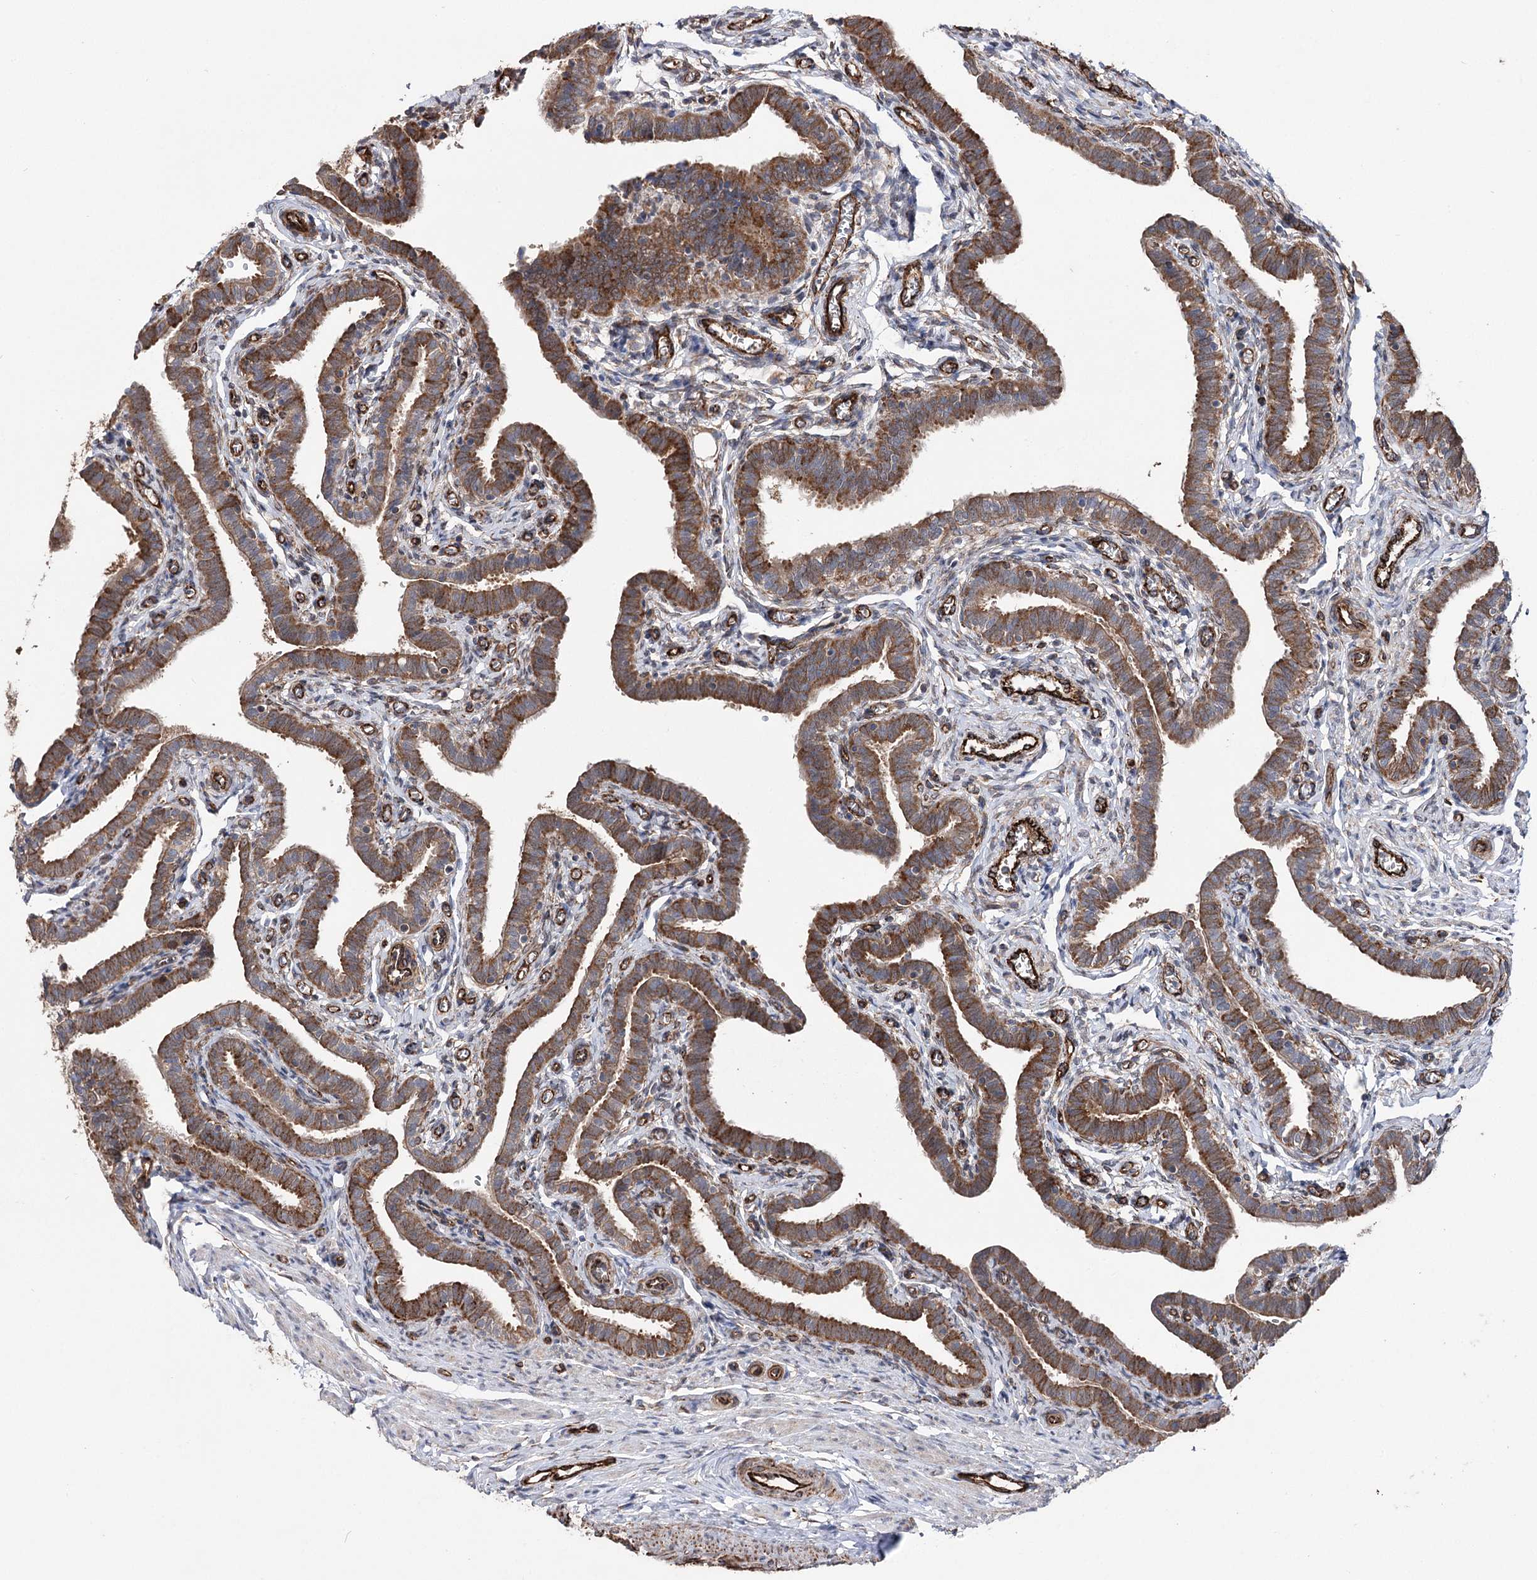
{"staining": {"intensity": "strong", "quantity": ">75%", "location": "cytoplasmic/membranous"}, "tissue": "fallopian tube", "cell_type": "Glandular cells", "image_type": "normal", "snomed": [{"axis": "morphology", "description": "Normal tissue, NOS"}, {"axis": "topography", "description": "Fallopian tube"}], "caption": "Immunohistochemistry histopathology image of normal human fallopian tube stained for a protein (brown), which reveals high levels of strong cytoplasmic/membranous staining in about >75% of glandular cells.", "gene": "MIB1", "patient": {"sex": "female", "age": 36}}